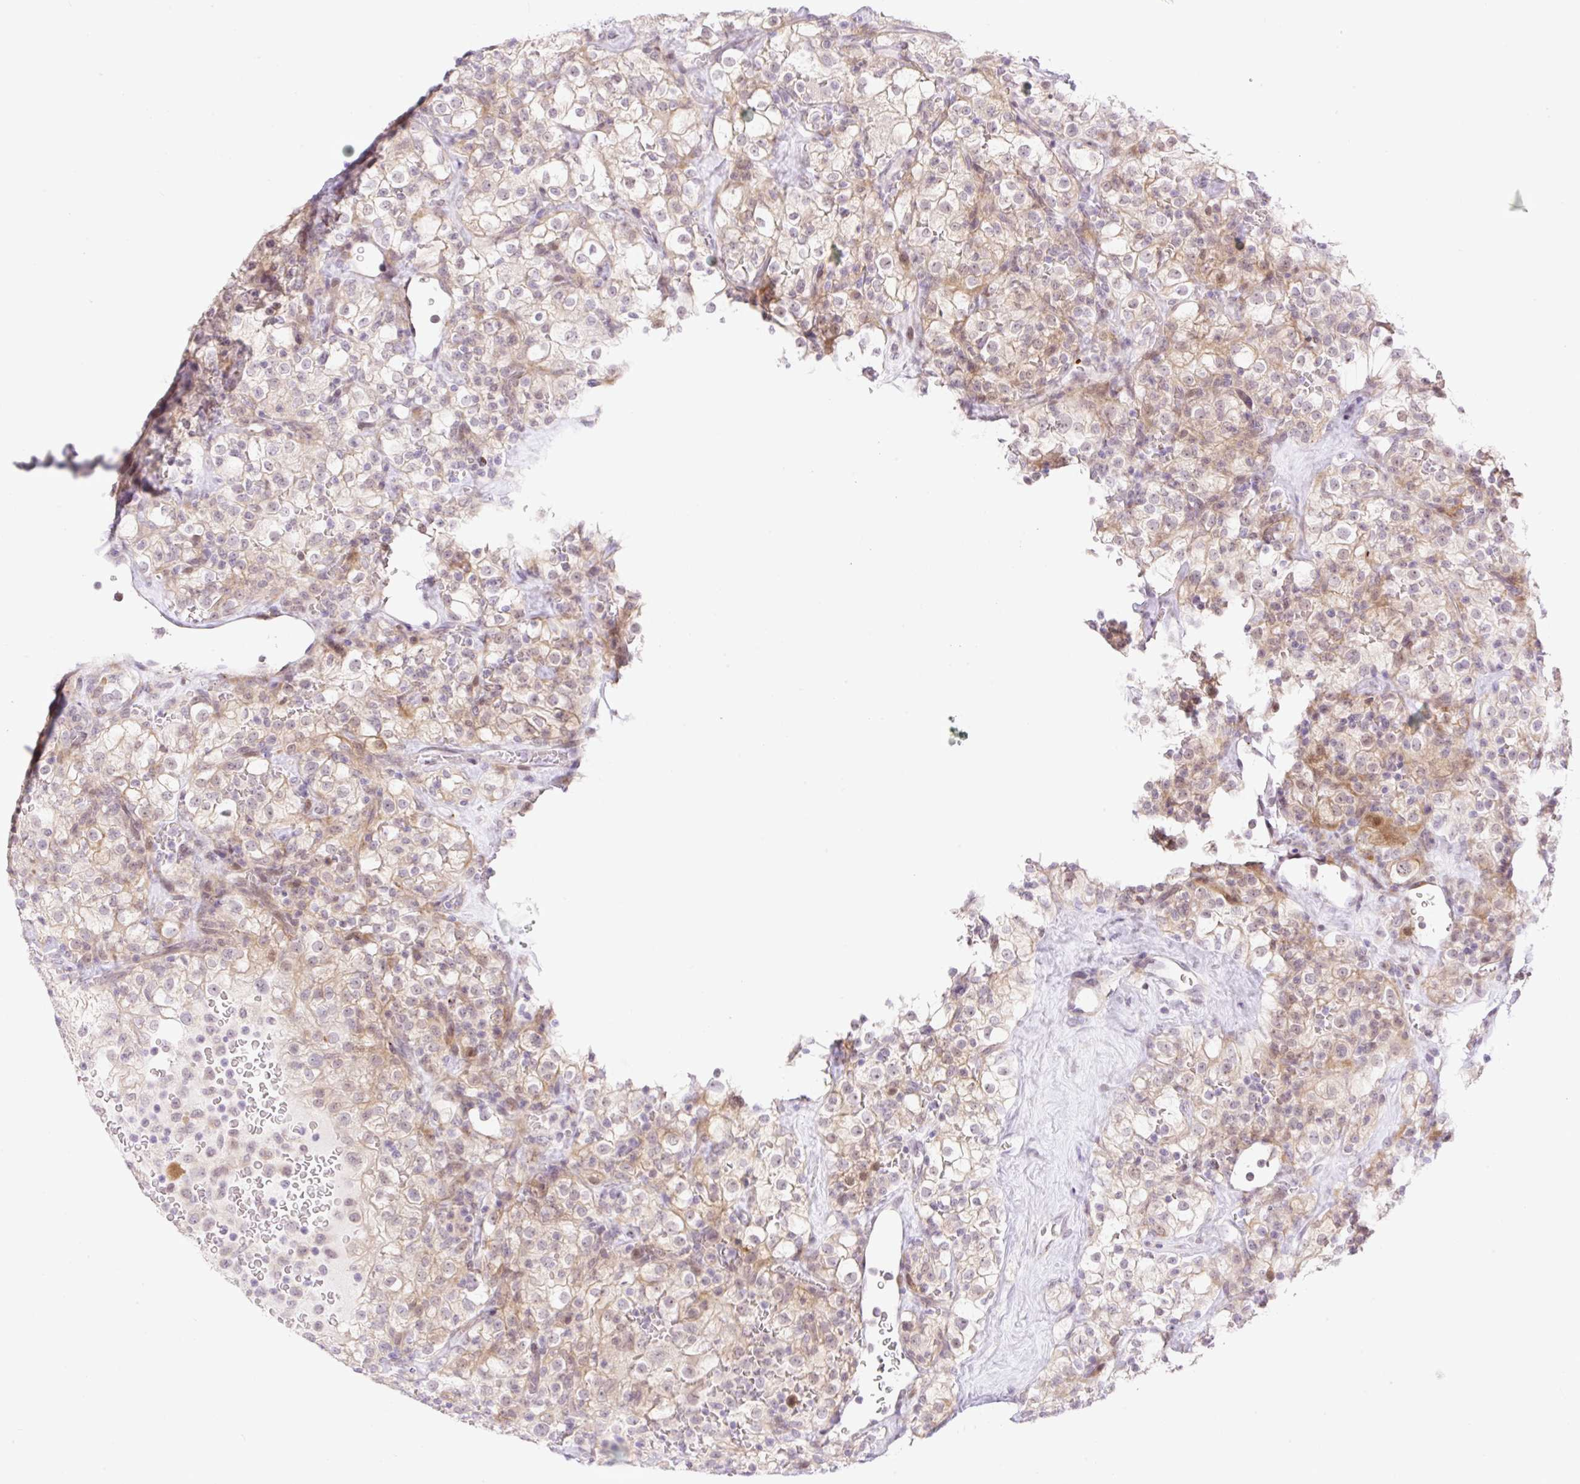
{"staining": {"intensity": "moderate", "quantity": "25%-75%", "location": "cytoplasmic/membranous"}, "tissue": "renal cancer", "cell_type": "Tumor cells", "image_type": "cancer", "snomed": [{"axis": "morphology", "description": "Adenocarcinoma, NOS"}, {"axis": "topography", "description": "Kidney"}], "caption": "Renal cancer (adenocarcinoma) tissue reveals moderate cytoplasmic/membranous staining in about 25%-75% of tumor cells Immunohistochemistry (ihc) stains the protein in brown and the nuclei are stained blue.", "gene": "ZFP41", "patient": {"sex": "female", "age": 74}}